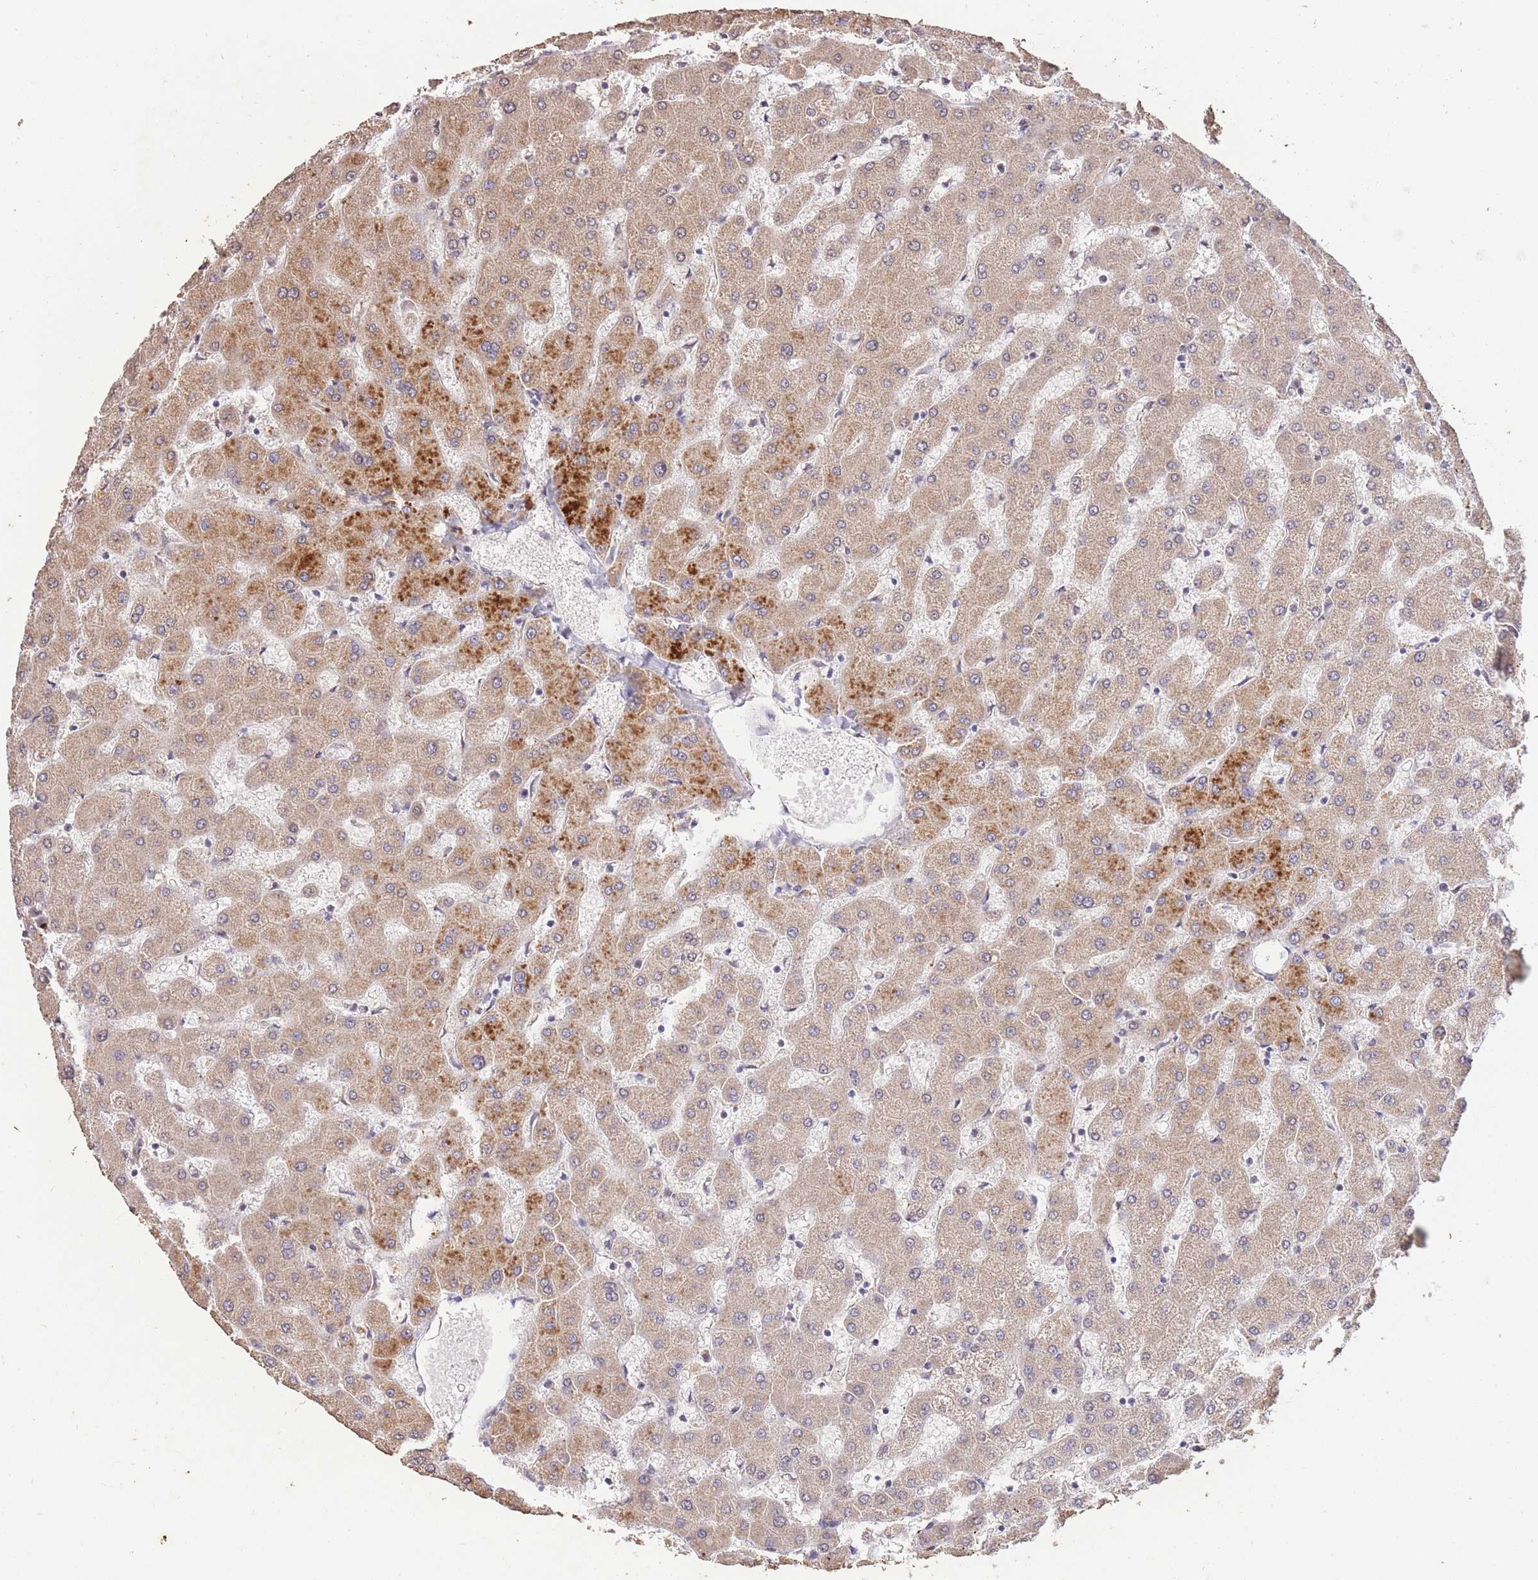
{"staining": {"intensity": "negative", "quantity": "none", "location": "none"}, "tissue": "liver", "cell_type": "Cholangiocytes", "image_type": "normal", "snomed": [{"axis": "morphology", "description": "Normal tissue, NOS"}, {"axis": "topography", "description": "Liver"}], "caption": "An IHC photomicrograph of normal liver is shown. There is no staining in cholangiocytes of liver. The staining was performed using DAB (3,3'-diaminobenzidine) to visualize the protein expression in brown, while the nuclei were stained in blue with hematoxylin (Magnification: 20x).", "gene": "RGS14", "patient": {"sex": "female", "age": 63}}